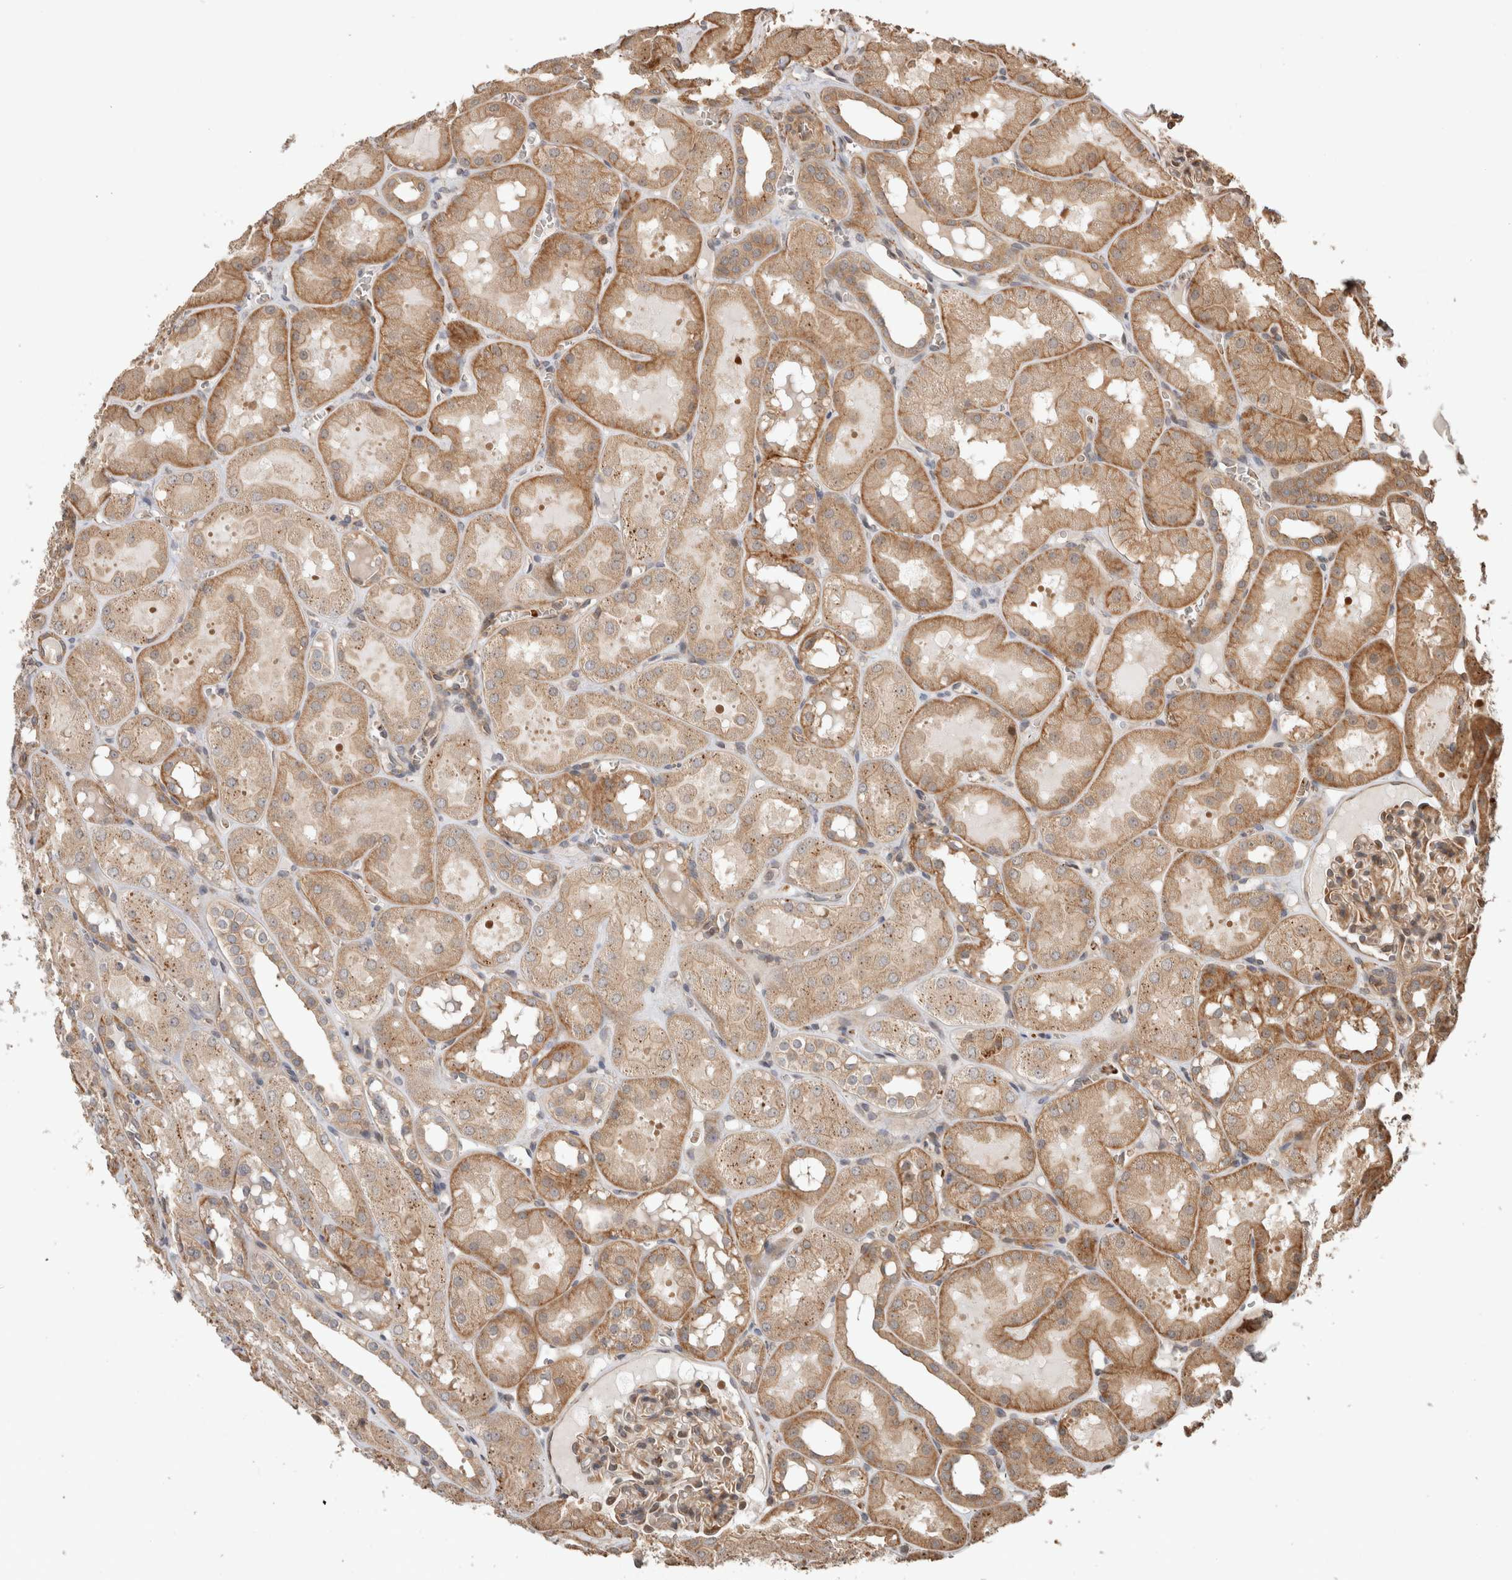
{"staining": {"intensity": "moderate", "quantity": ">75%", "location": "cytoplasmic/membranous"}, "tissue": "kidney", "cell_type": "Cells in glomeruli", "image_type": "normal", "snomed": [{"axis": "morphology", "description": "Normal tissue, NOS"}, {"axis": "topography", "description": "Kidney"}, {"axis": "topography", "description": "Urinary bladder"}], "caption": "Protein expression analysis of normal kidney exhibits moderate cytoplasmic/membranous positivity in about >75% of cells in glomeruli. Ihc stains the protein in brown and the nuclei are stained blue.", "gene": "OTUD6B", "patient": {"sex": "male", "age": 16}}